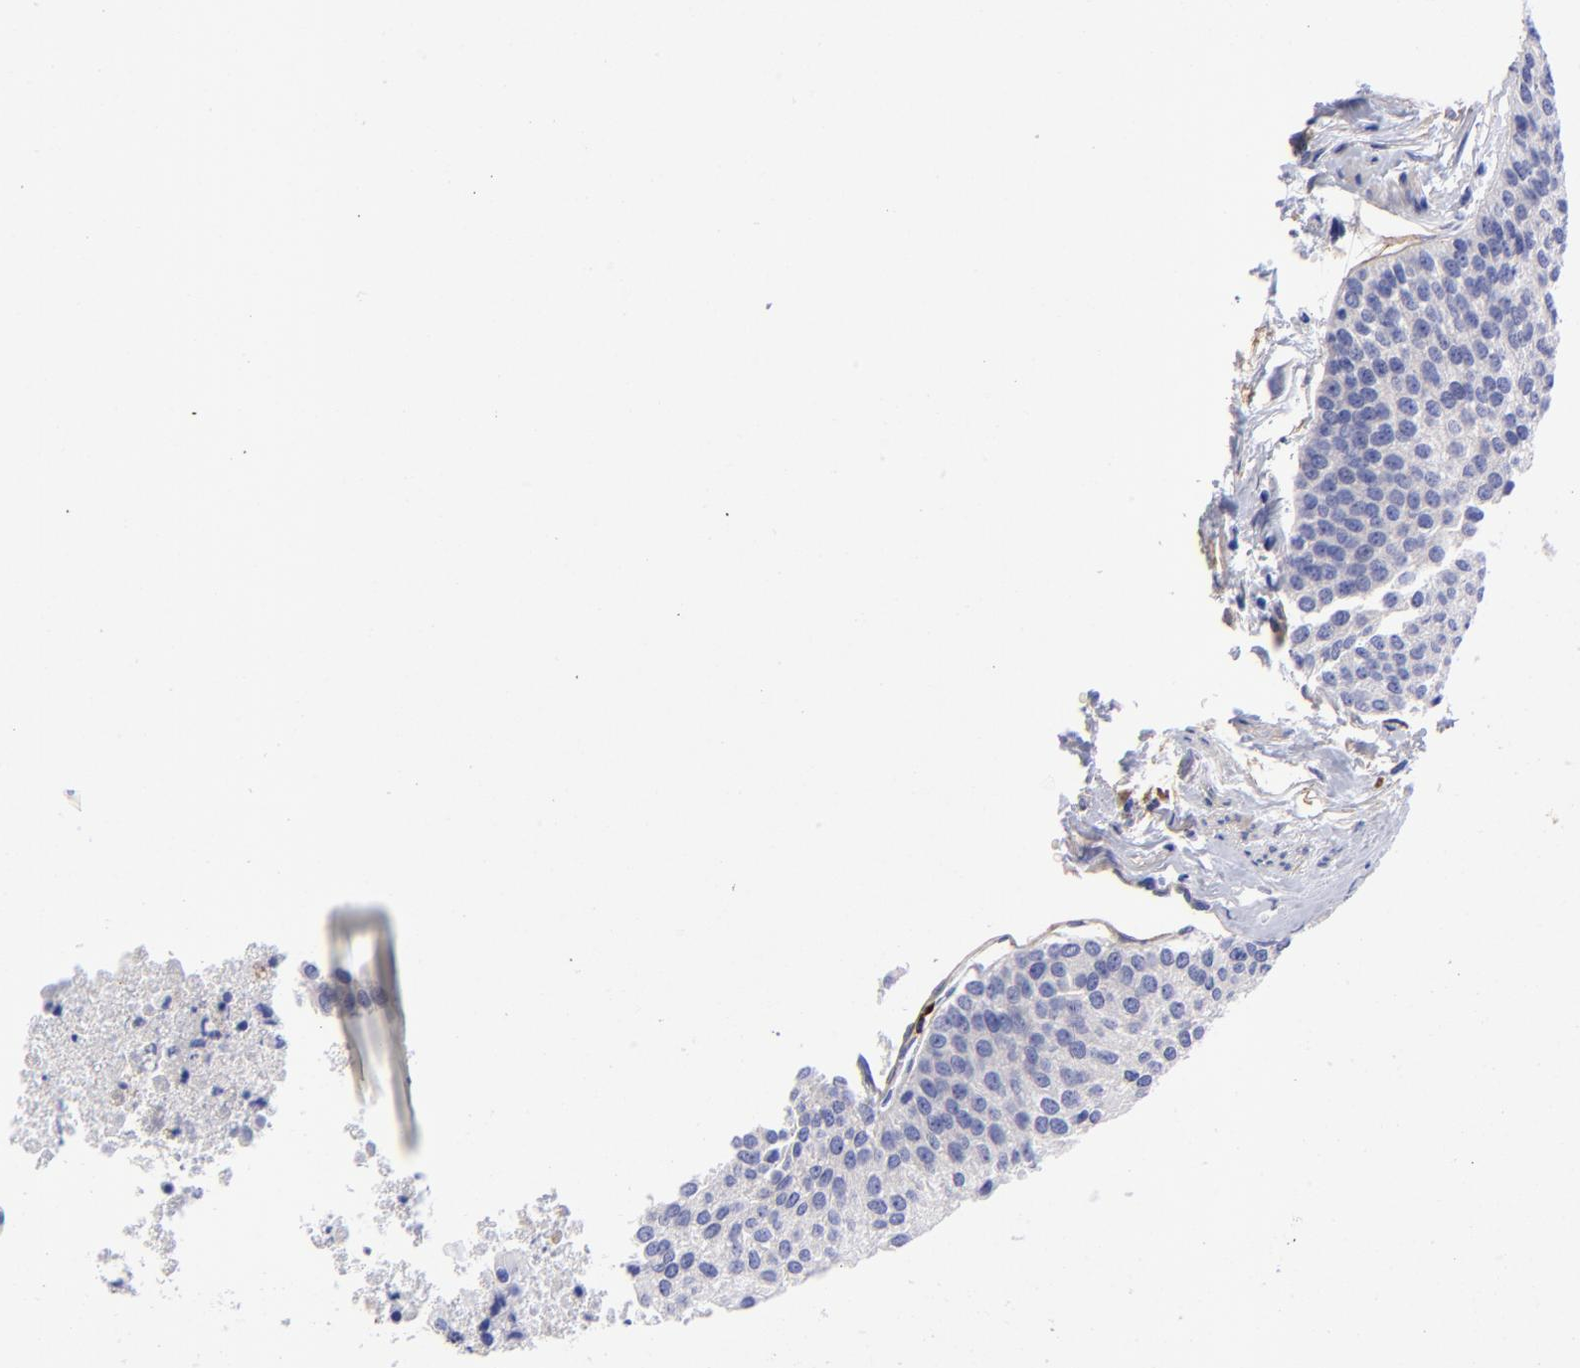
{"staining": {"intensity": "negative", "quantity": "none", "location": "none"}, "tissue": "urothelial cancer", "cell_type": "Tumor cells", "image_type": "cancer", "snomed": [{"axis": "morphology", "description": "Urothelial carcinoma, Low grade"}, {"axis": "topography", "description": "Urinary bladder"}], "caption": "A photomicrograph of human urothelial cancer is negative for staining in tumor cells.", "gene": "PPFIBP1", "patient": {"sex": "female", "age": 73}}